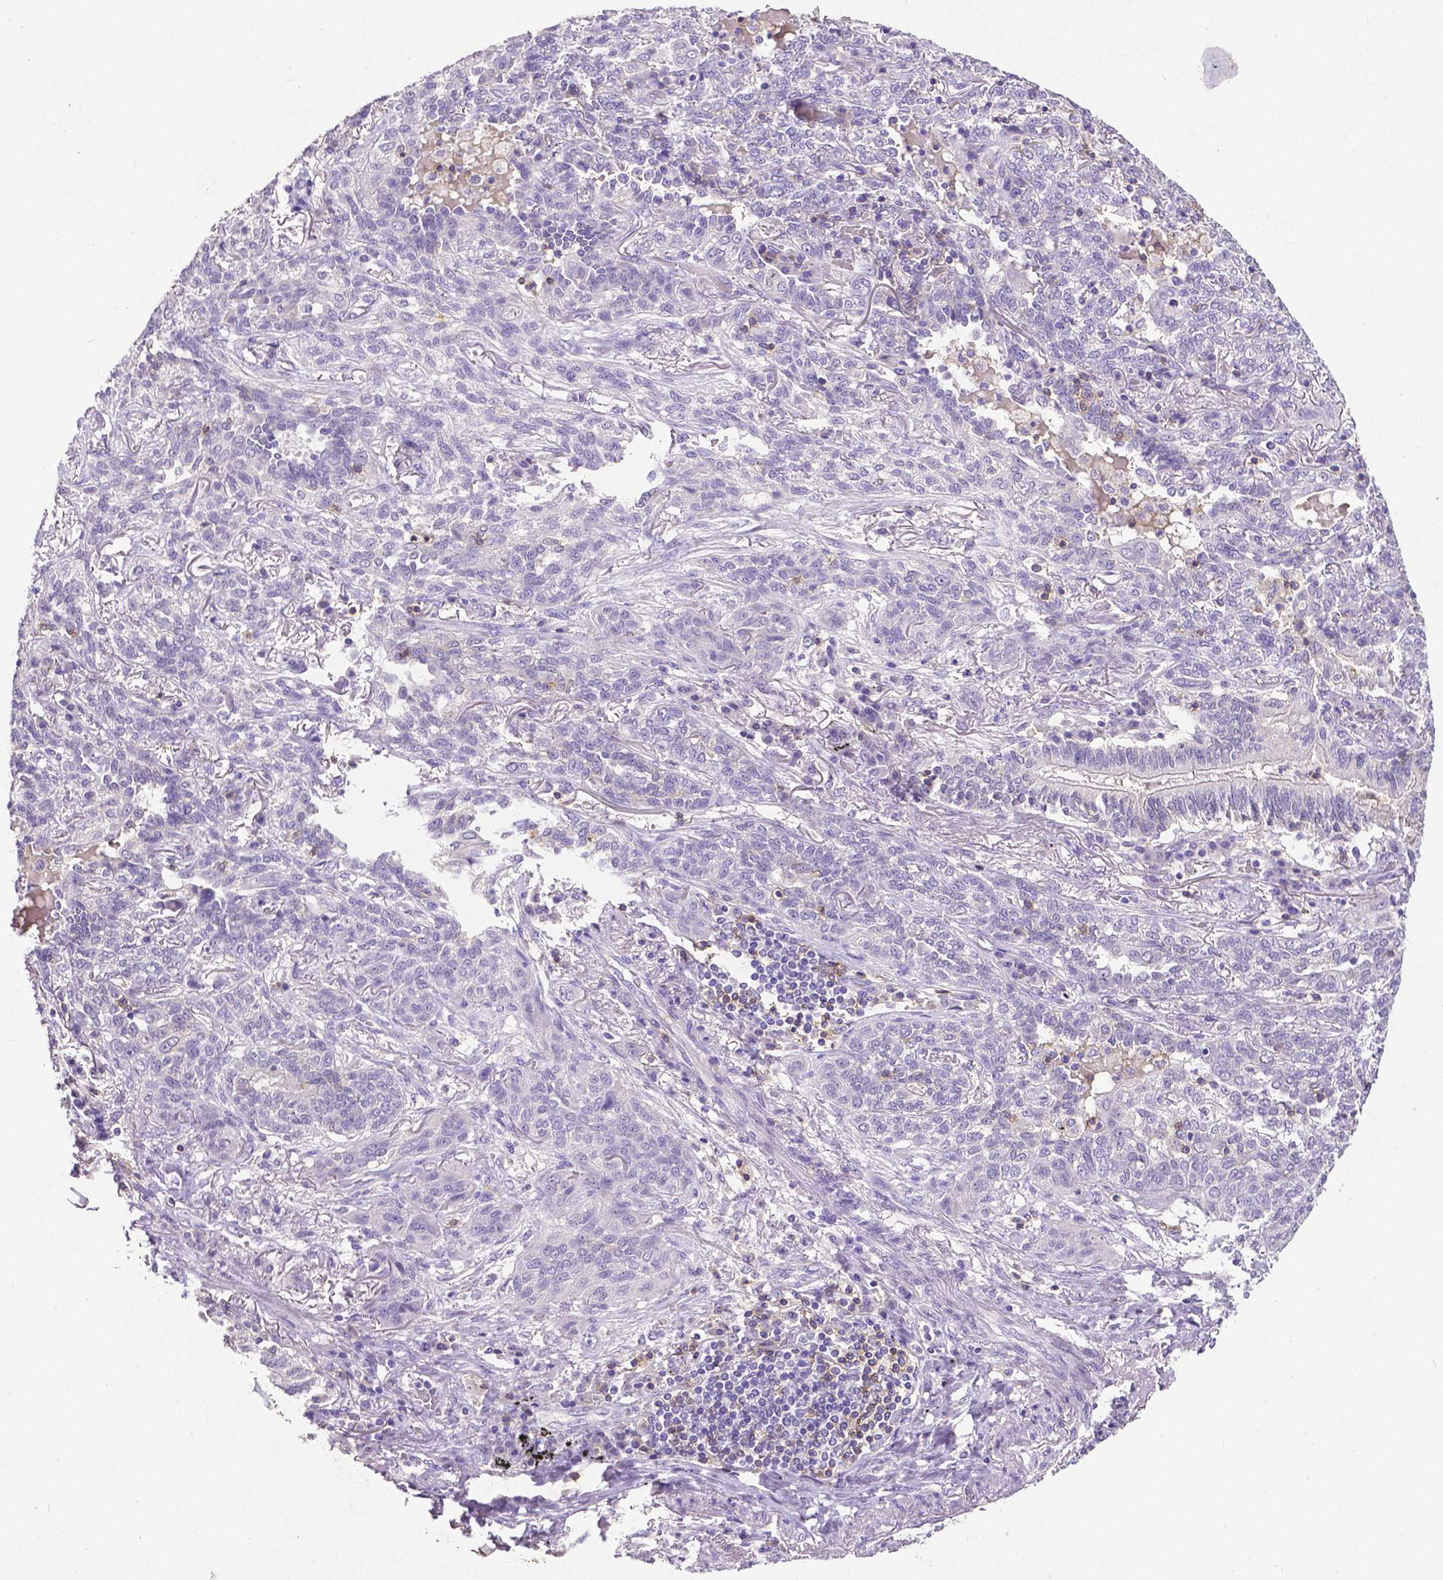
{"staining": {"intensity": "negative", "quantity": "none", "location": "none"}, "tissue": "lung cancer", "cell_type": "Tumor cells", "image_type": "cancer", "snomed": [{"axis": "morphology", "description": "Squamous cell carcinoma, NOS"}, {"axis": "topography", "description": "Lung"}], "caption": "IHC micrograph of squamous cell carcinoma (lung) stained for a protein (brown), which demonstrates no staining in tumor cells.", "gene": "CD4", "patient": {"sex": "female", "age": 70}}